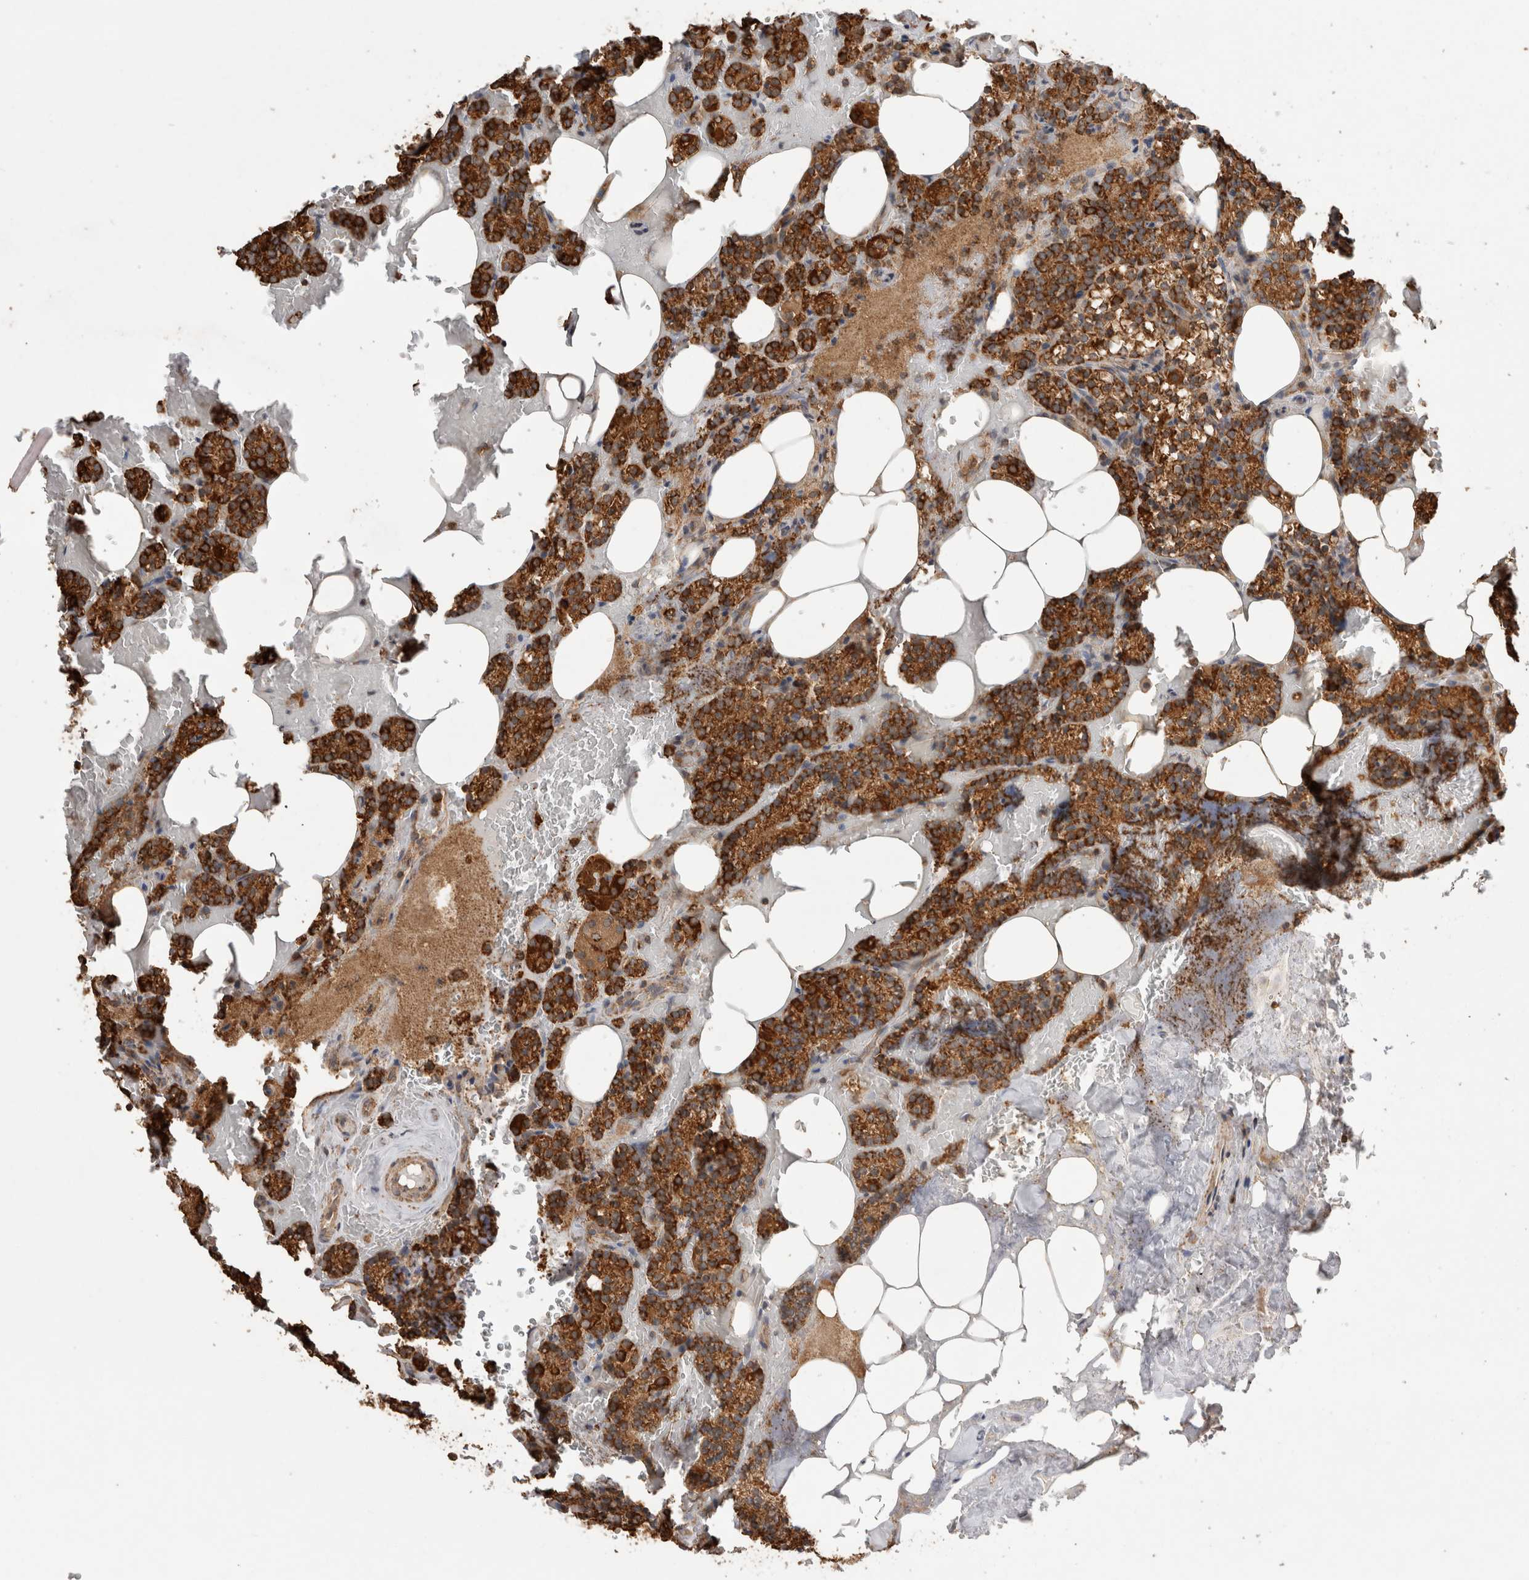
{"staining": {"intensity": "strong", "quantity": ">75%", "location": "cytoplasmic/membranous"}, "tissue": "parathyroid gland", "cell_type": "Glandular cells", "image_type": "normal", "snomed": [{"axis": "morphology", "description": "Normal tissue, NOS"}, {"axis": "topography", "description": "Parathyroid gland"}], "caption": "IHC staining of unremarkable parathyroid gland, which demonstrates high levels of strong cytoplasmic/membranous positivity in approximately >75% of glandular cells indicating strong cytoplasmic/membranous protein staining. The staining was performed using DAB (3,3'-diaminobenzidine) (brown) for protein detection and nuclei were counterstained in hematoxylin (blue).", "gene": "IMMP2L", "patient": {"sex": "female", "age": 78}}